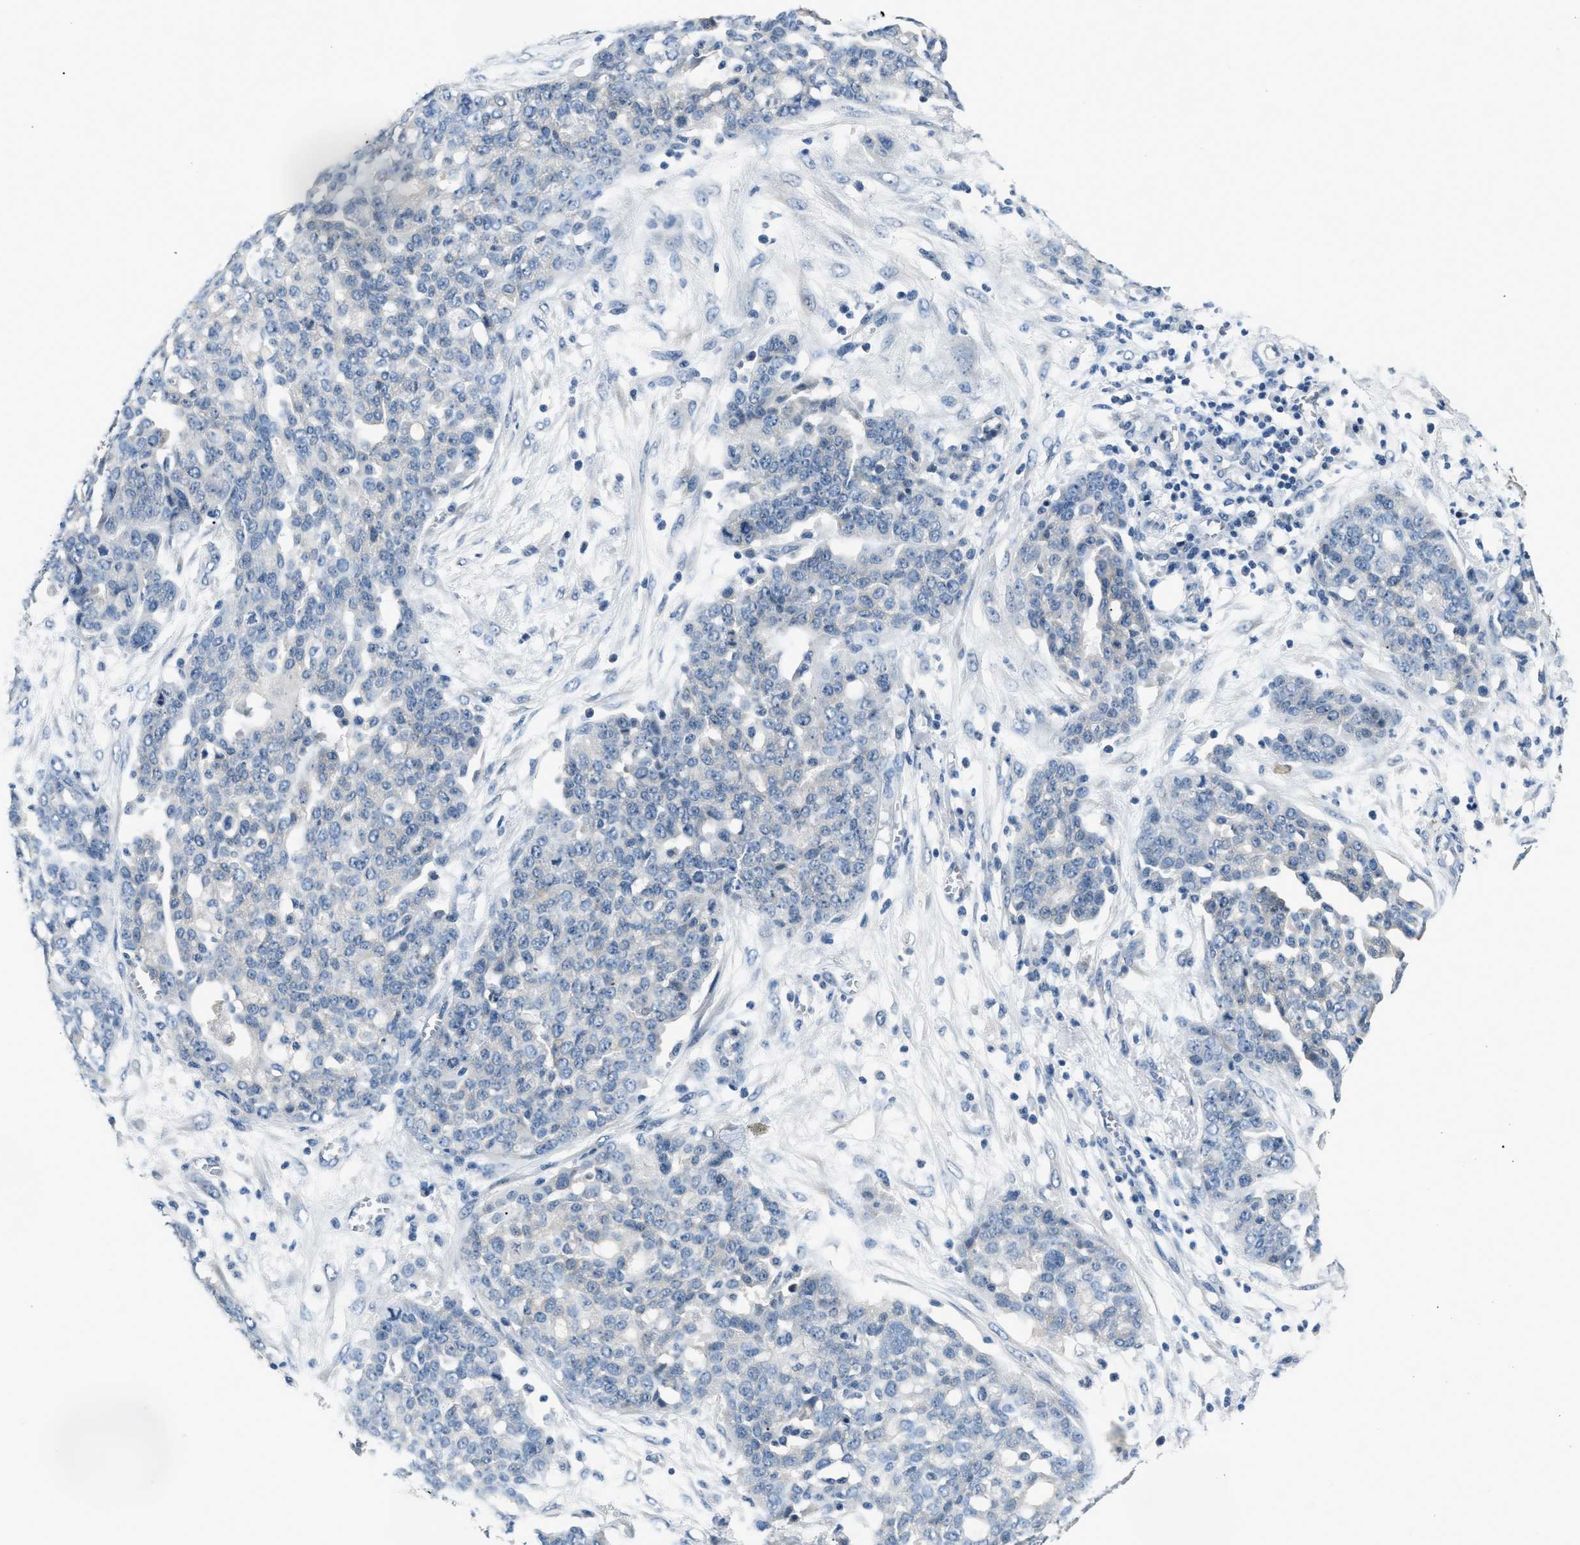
{"staining": {"intensity": "negative", "quantity": "none", "location": "none"}, "tissue": "ovarian cancer", "cell_type": "Tumor cells", "image_type": "cancer", "snomed": [{"axis": "morphology", "description": "Cystadenocarcinoma, serous, NOS"}, {"axis": "topography", "description": "Soft tissue"}, {"axis": "topography", "description": "Ovary"}], "caption": "This micrograph is of ovarian serous cystadenocarcinoma stained with IHC to label a protein in brown with the nuclei are counter-stained blue. There is no positivity in tumor cells.", "gene": "INHA", "patient": {"sex": "female", "age": 57}}